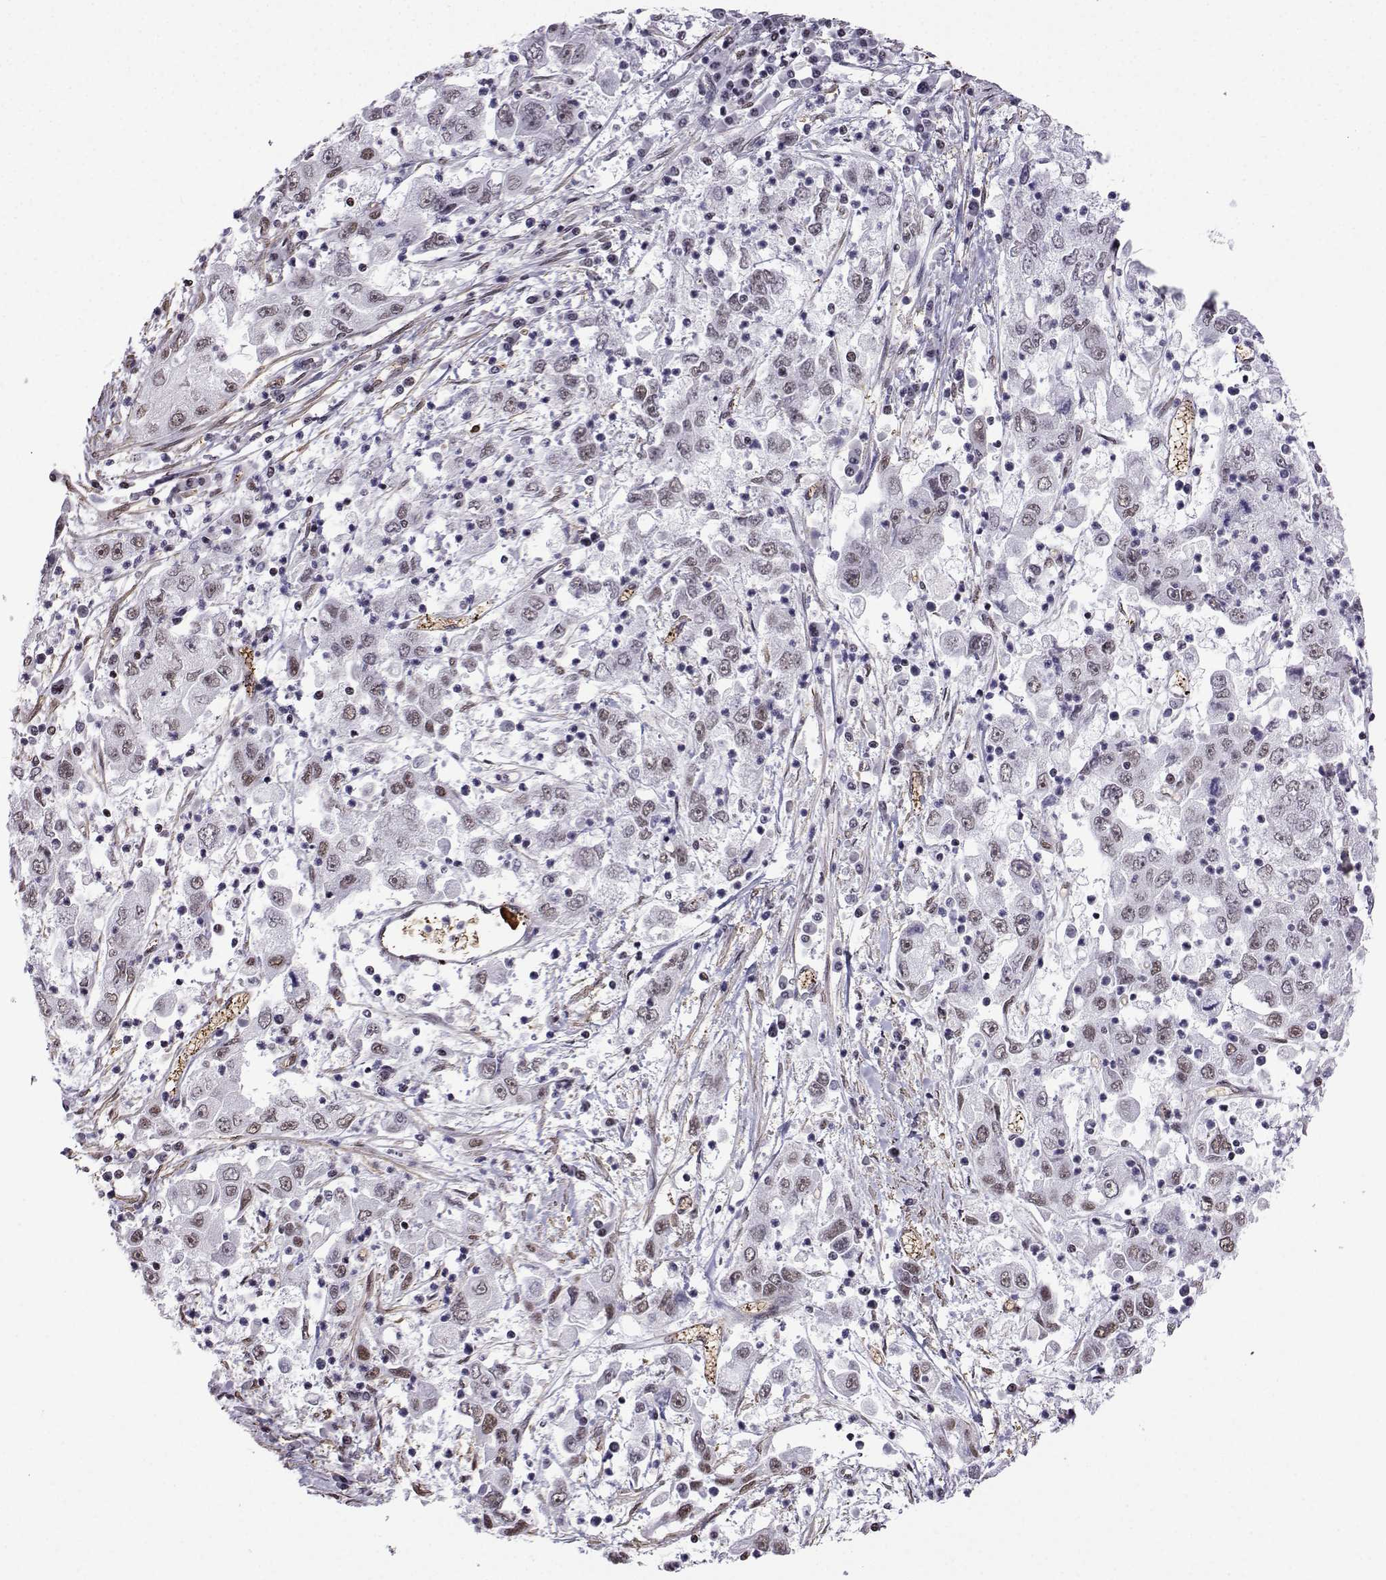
{"staining": {"intensity": "negative", "quantity": "none", "location": "none"}, "tissue": "cervical cancer", "cell_type": "Tumor cells", "image_type": "cancer", "snomed": [{"axis": "morphology", "description": "Squamous cell carcinoma, NOS"}, {"axis": "topography", "description": "Cervix"}], "caption": "This is a histopathology image of immunohistochemistry (IHC) staining of cervical squamous cell carcinoma, which shows no staining in tumor cells.", "gene": "CCNK", "patient": {"sex": "female", "age": 36}}